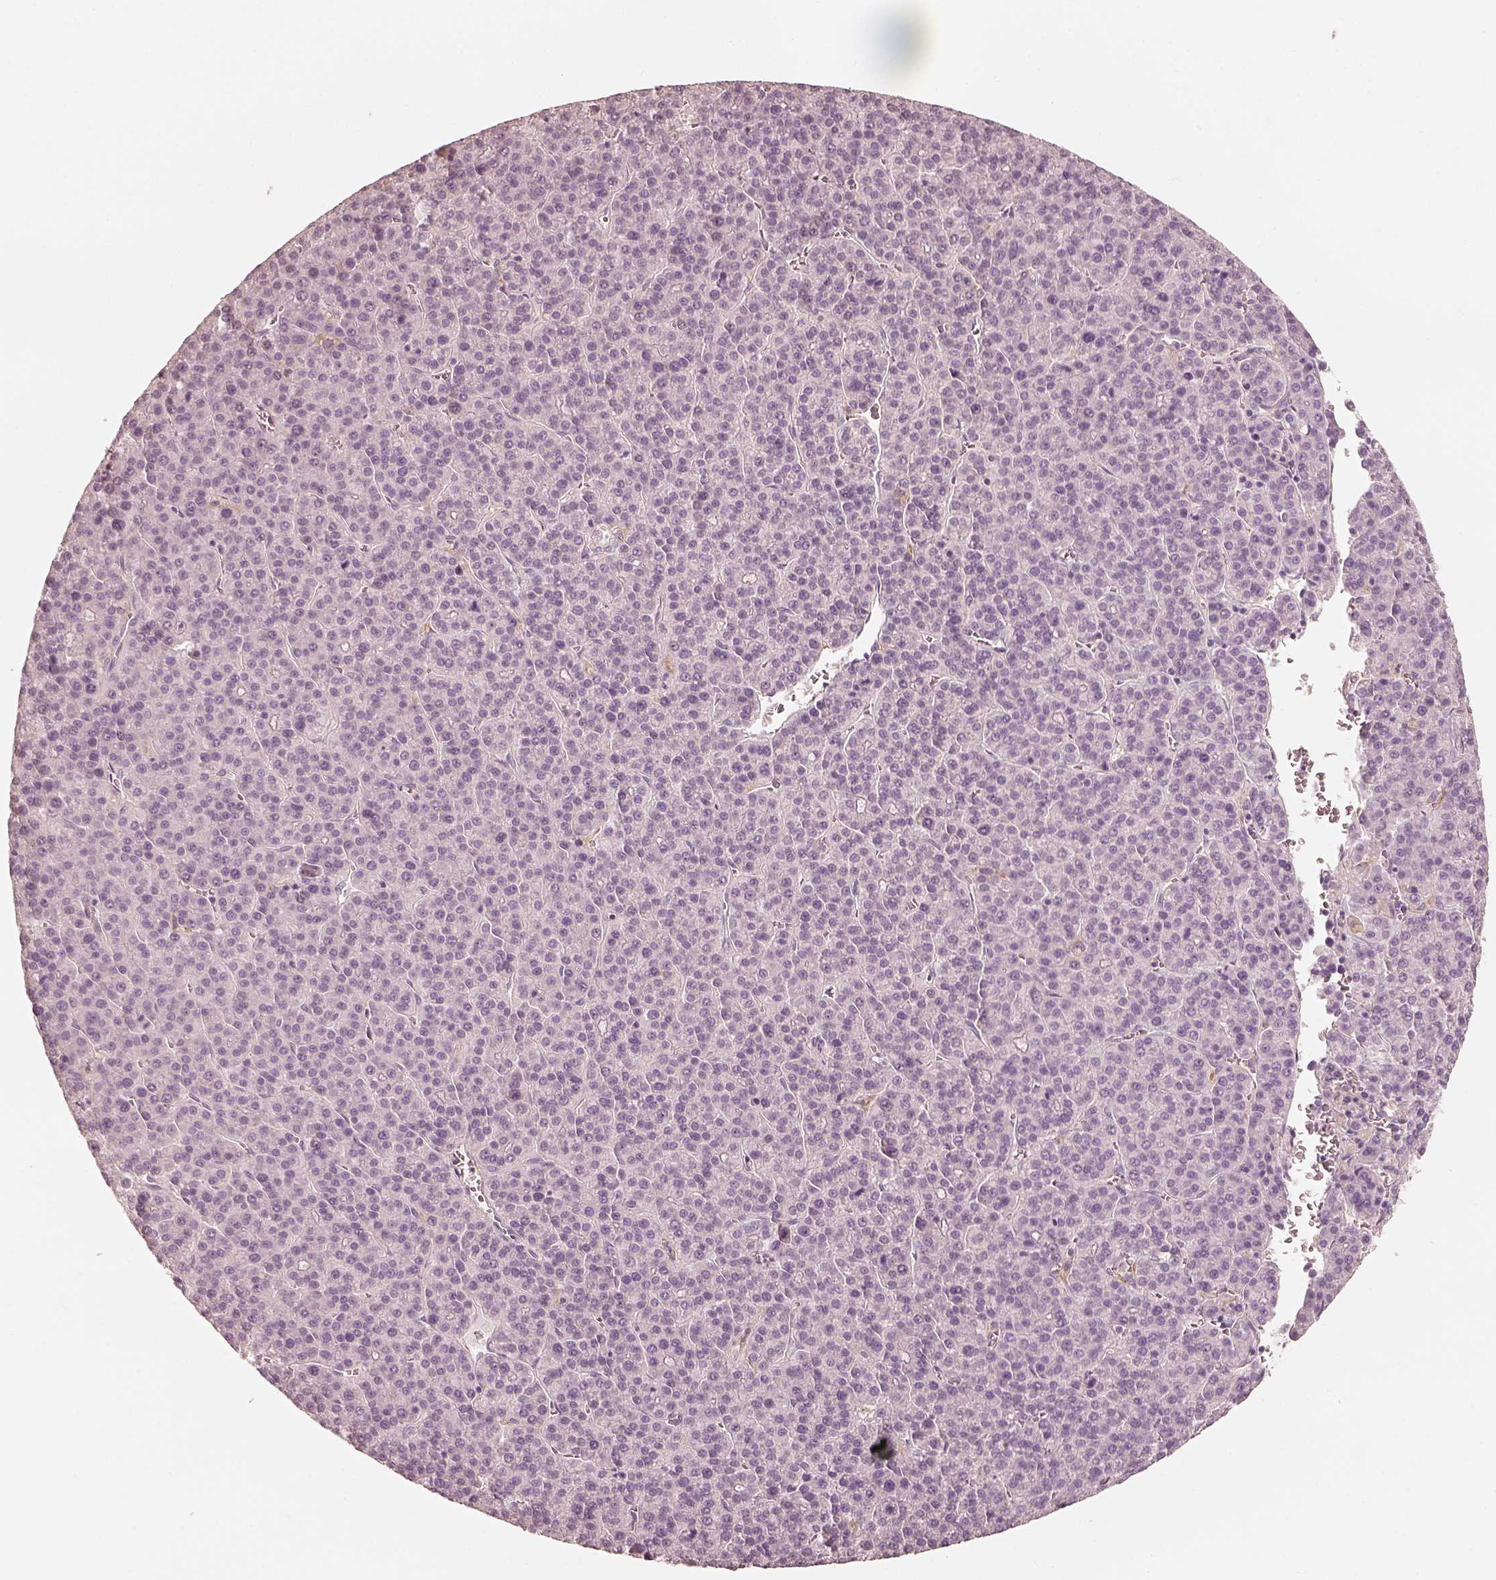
{"staining": {"intensity": "negative", "quantity": "none", "location": "none"}, "tissue": "liver cancer", "cell_type": "Tumor cells", "image_type": "cancer", "snomed": [{"axis": "morphology", "description": "Carcinoma, Hepatocellular, NOS"}, {"axis": "topography", "description": "Liver"}], "caption": "This is a image of immunohistochemistry staining of liver hepatocellular carcinoma, which shows no positivity in tumor cells.", "gene": "FMNL2", "patient": {"sex": "female", "age": 58}}